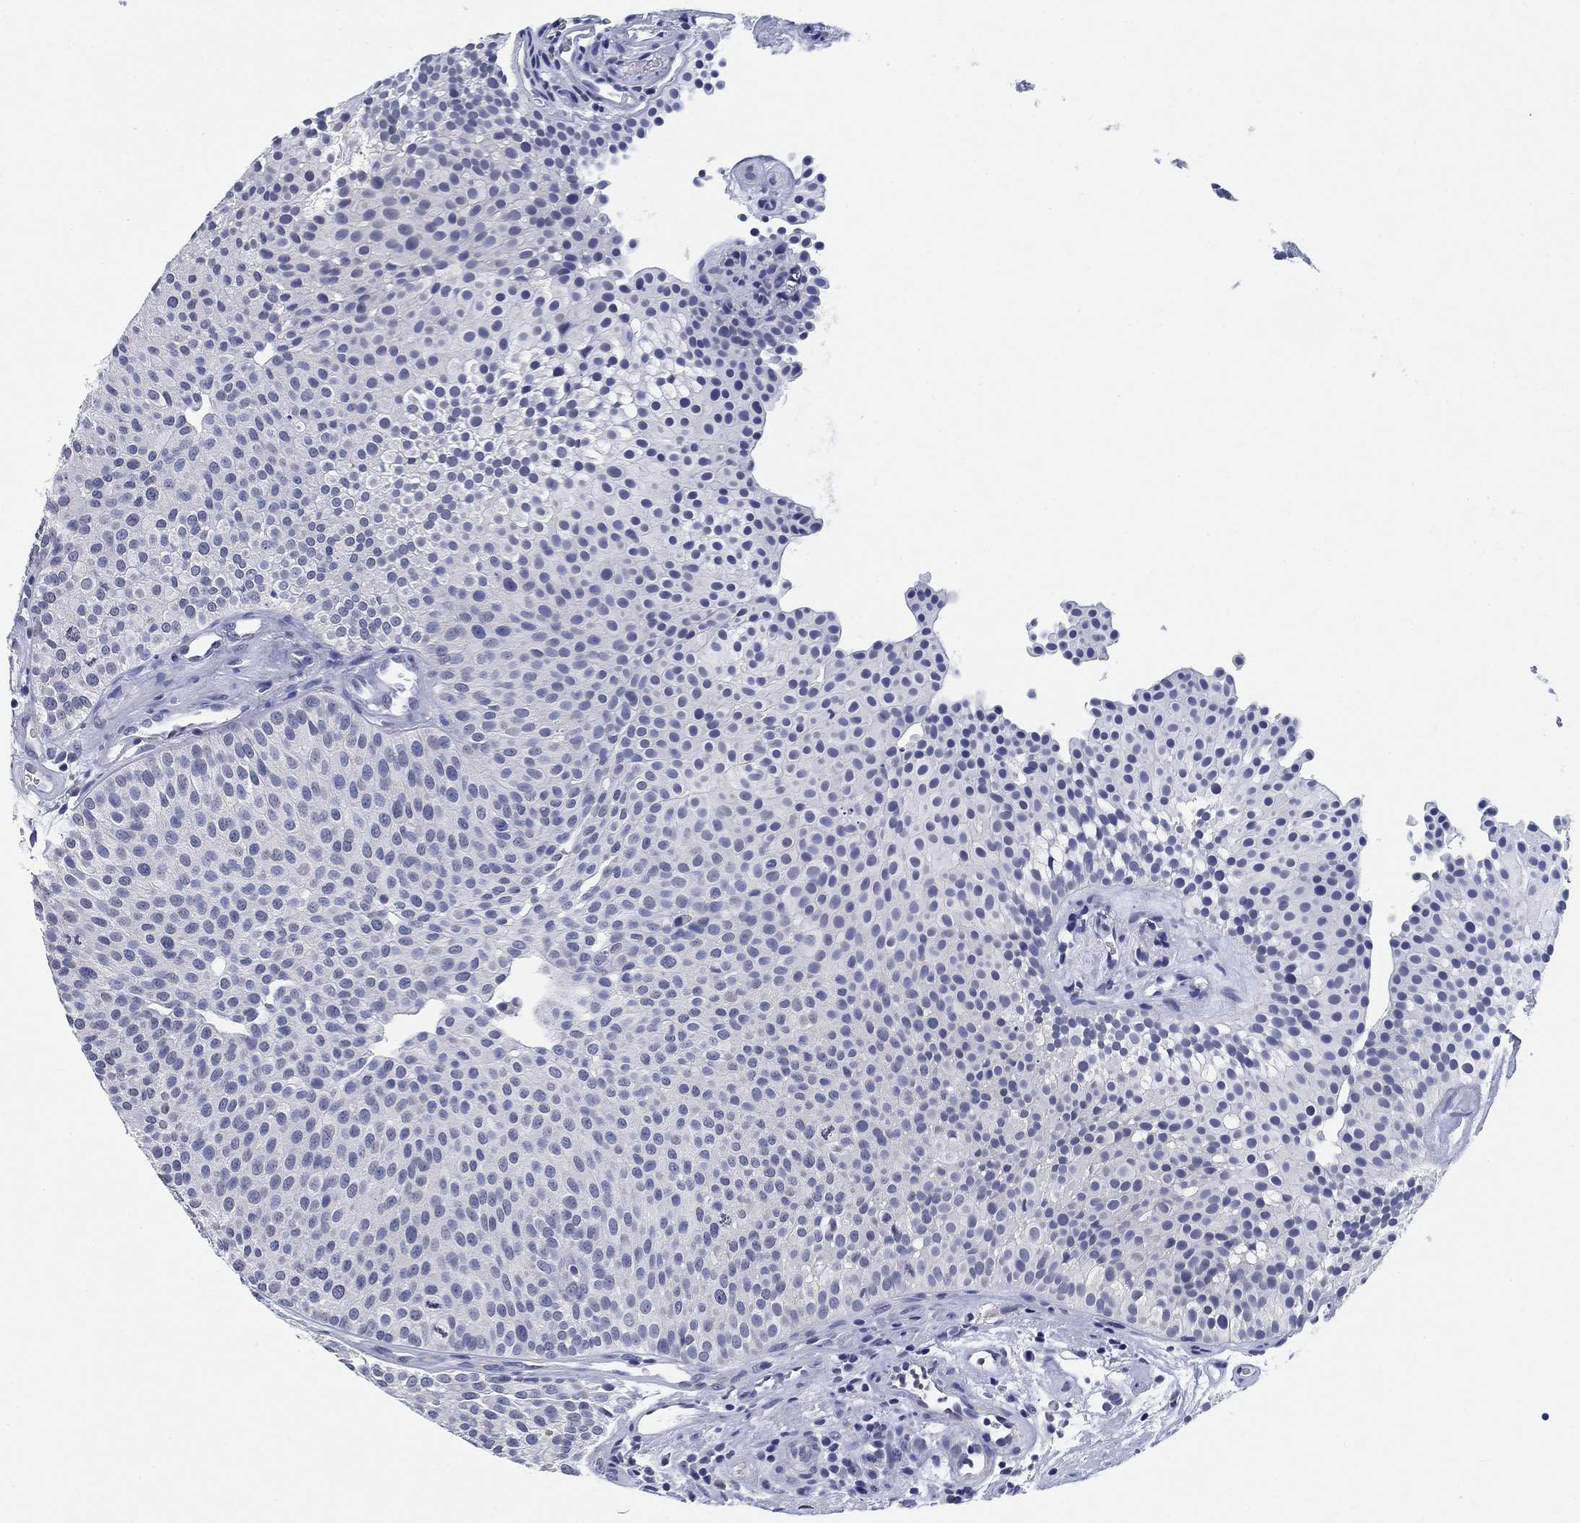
{"staining": {"intensity": "negative", "quantity": "none", "location": "none"}, "tissue": "urothelial cancer", "cell_type": "Tumor cells", "image_type": "cancer", "snomed": [{"axis": "morphology", "description": "Urothelial carcinoma, Low grade"}, {"axis": "topography", "description": "Urinary bladder"}], "caption": "DAB immunohistochemical staining of urothelial carcinoma (low-grade) exhibits no significant expression in tumor cells. Nuclei are stained in blue.", "gene": "OTUB2", "patient": {"sex": "female", "age": 87}}